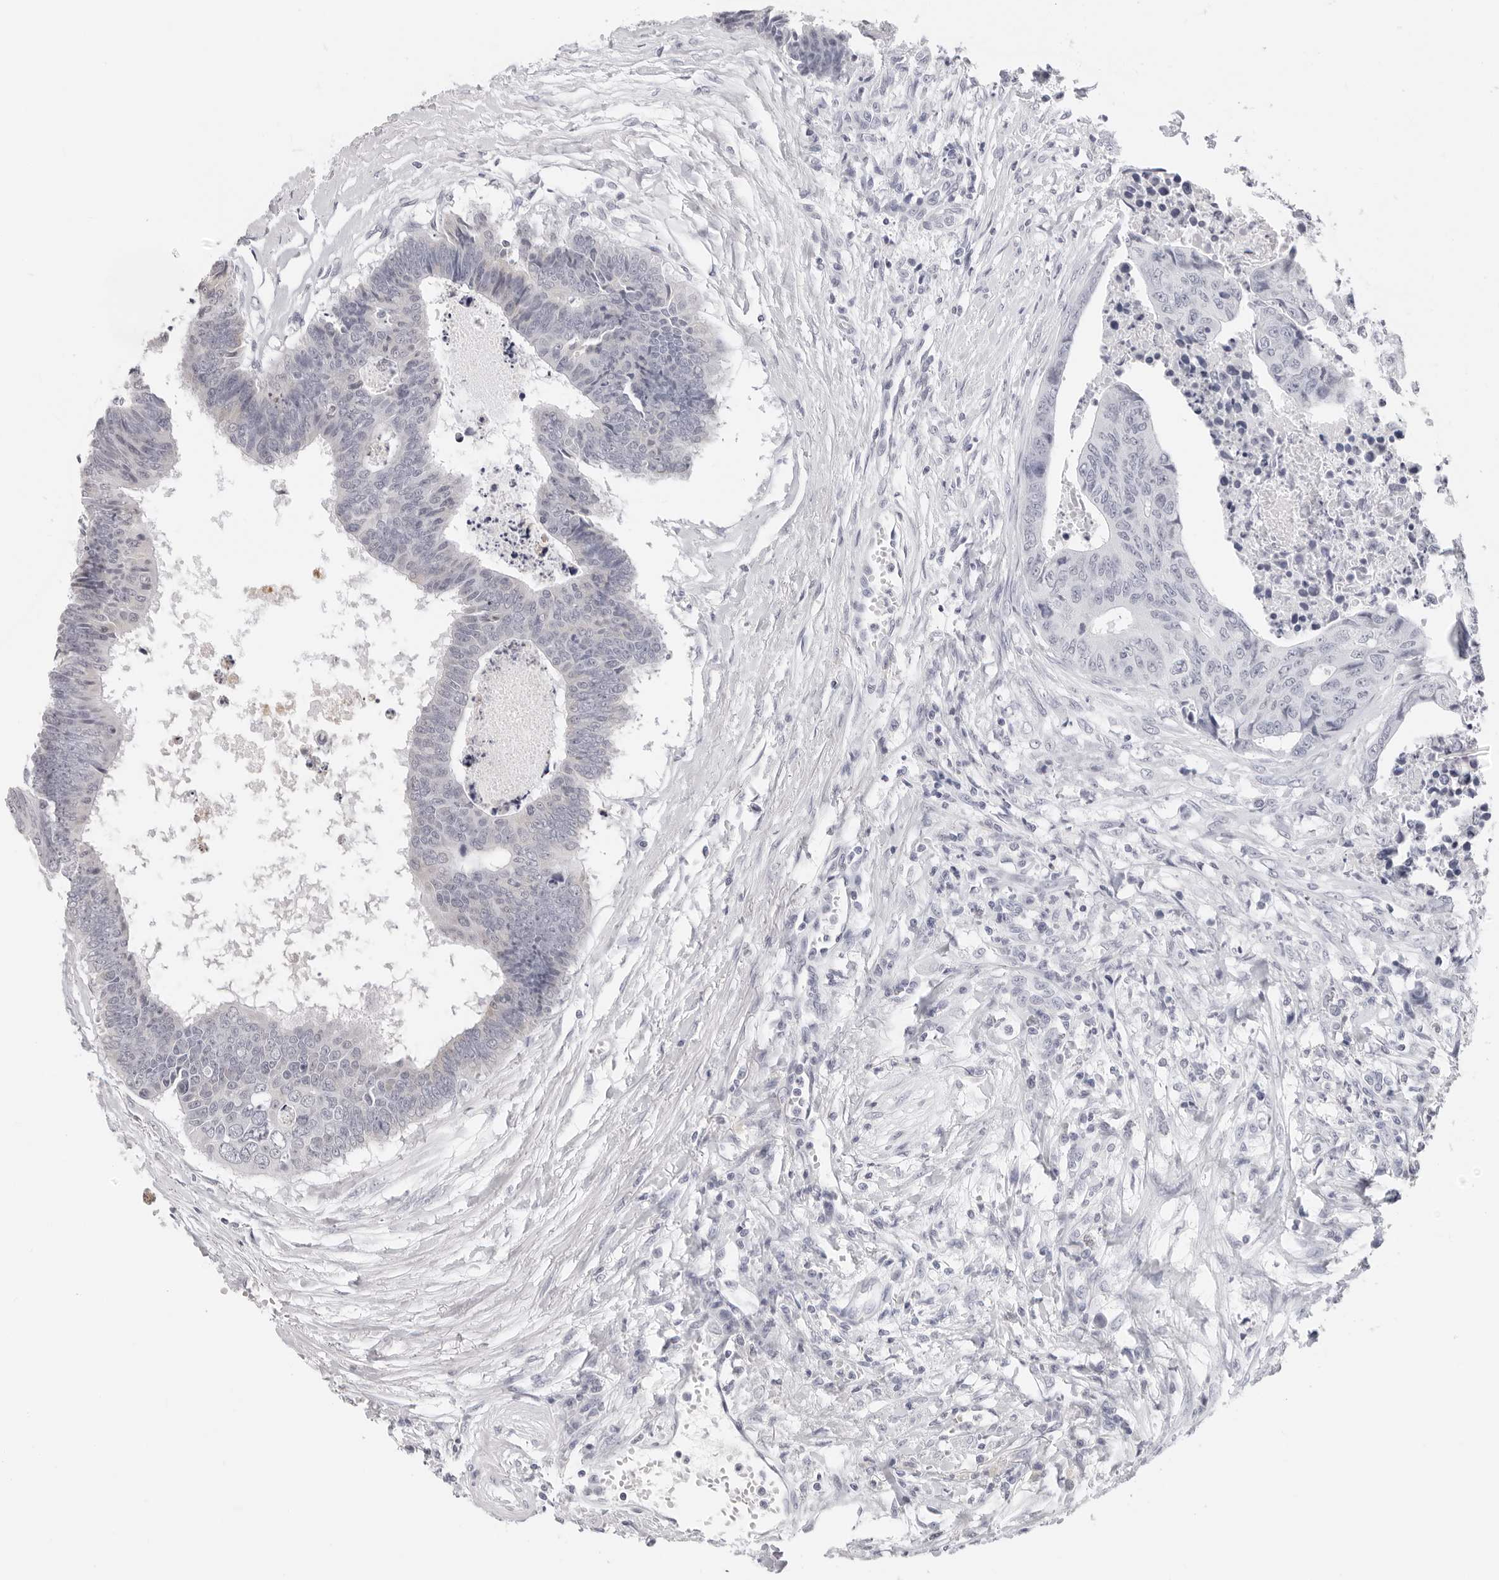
{"staining": {"intensity": "negative", "quantity": "none", "location": "none"}, "tissue": "colorectal cancer", "cell_type": "Tumor cells", "image_type": "cancer", "snomed": [{"axis": "morphology", "description": "Adenocarcinoma, NOS"}, {"axis": "topography", "description": "Rectum"}], "caption": "Immunohistochemical staining of adenocarcinoma (colorectal) exhibits no significant expression in tumor cells. Nuclei are stained in blue.", "gene": "AGMAT", "patient": {"sex": "male", "age": 84}}